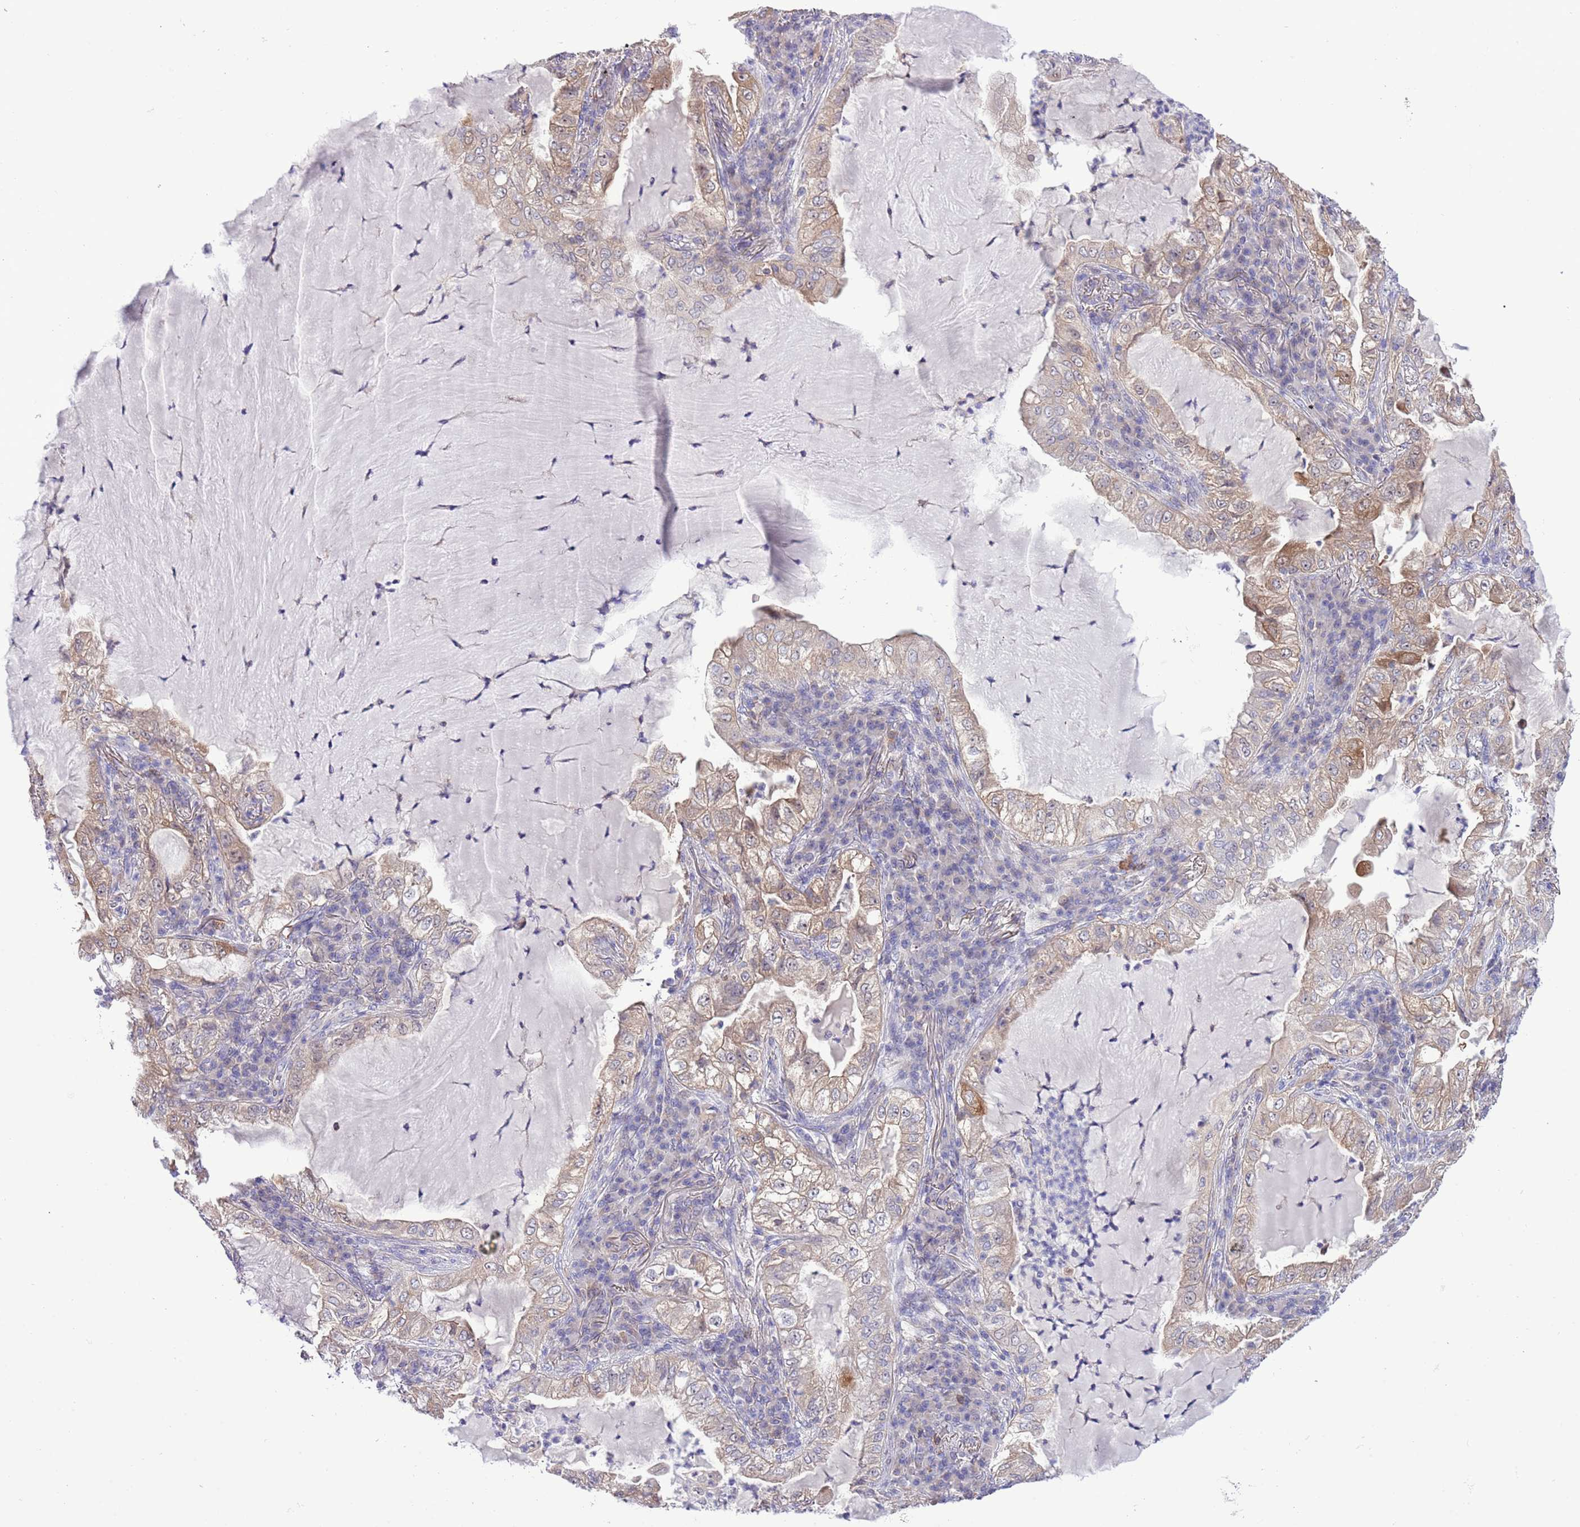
{"staining": {"intensity": "weak", "quantity": ">75%", "location": "cytoplasmic/membranous"}, "tissue": "lung cancer", "cell_type": "Tumor cells", "image_type": "cancer", "snomed": [{"axis": "morphology", "description": "Adenocarcinoma, NOS"}, {"axis": "topography", "description": "Lung"}], "caption": "Brown immunohistochemical staining in human lung cancer exhibits weak cytoplasmic/membranous expression in approximately >75% of tumor cells. (DAB (3,3'-diaminobenzidine) = brown stain, brightfield microscopy at high magnification).", "gene": "PRR32", "patient": {"sex": "female", "age": 73}}